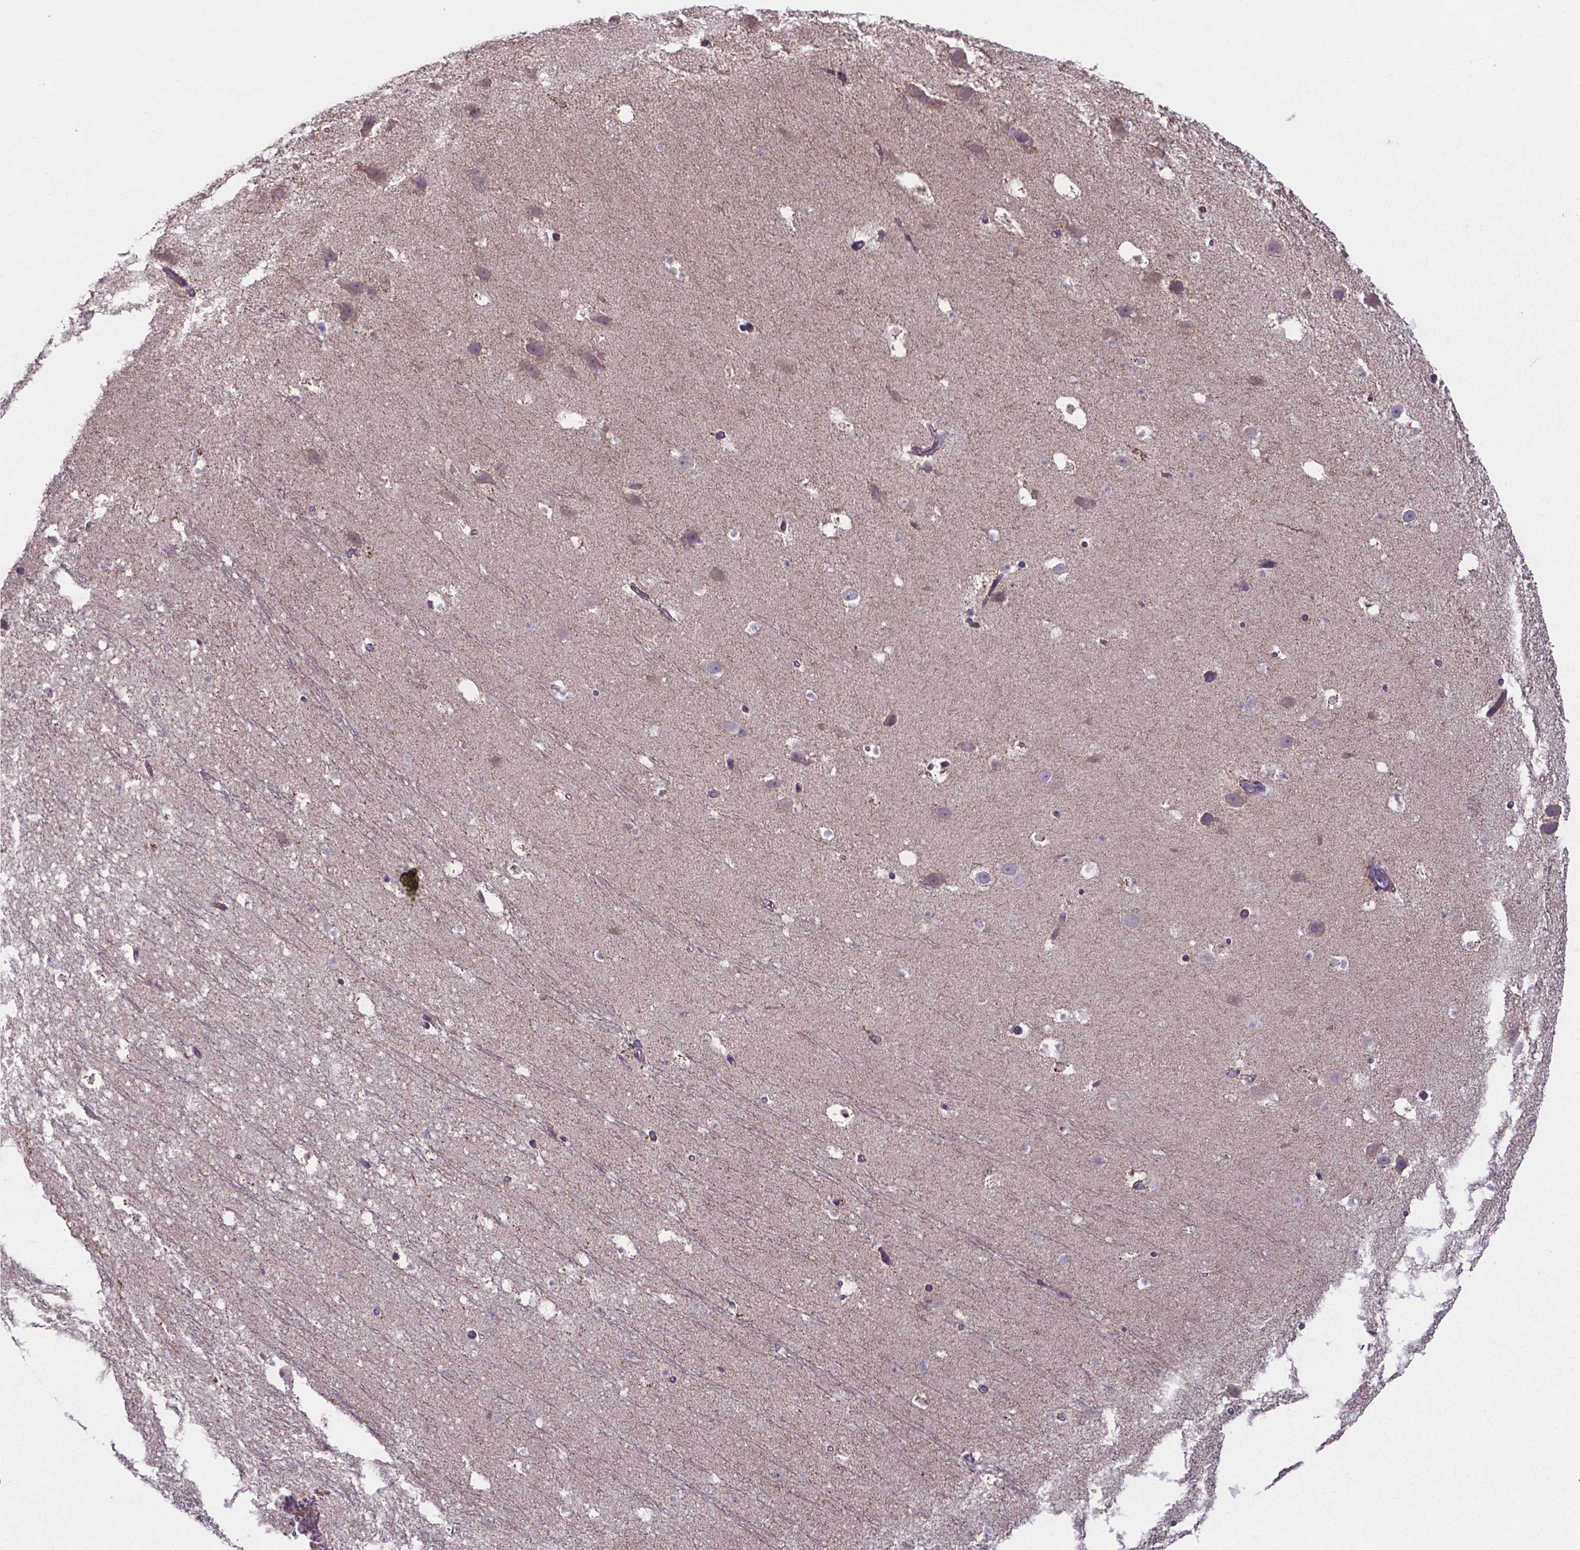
{"staining": {"intensity": "weak", "quantity": "25%-75%", "location": "cytoplasmic/membranous"}, "tissue": "hippocampus", "cell_type": "Glial cells", "image_type": "normal", "snomed": [{"axis": "morphology", "description": "Normal tissue, NOS"}, {"axis": "topography", "description": "Hippocampus"}], "caption": "Brown immunohistochemical staining in normal hippocampus displays weak cytoplasmic/membranous positivity in approximately 25%-75% of glial cells.", "gene": "TYRO3", "patient": {"sex": "male", "age": 26}}